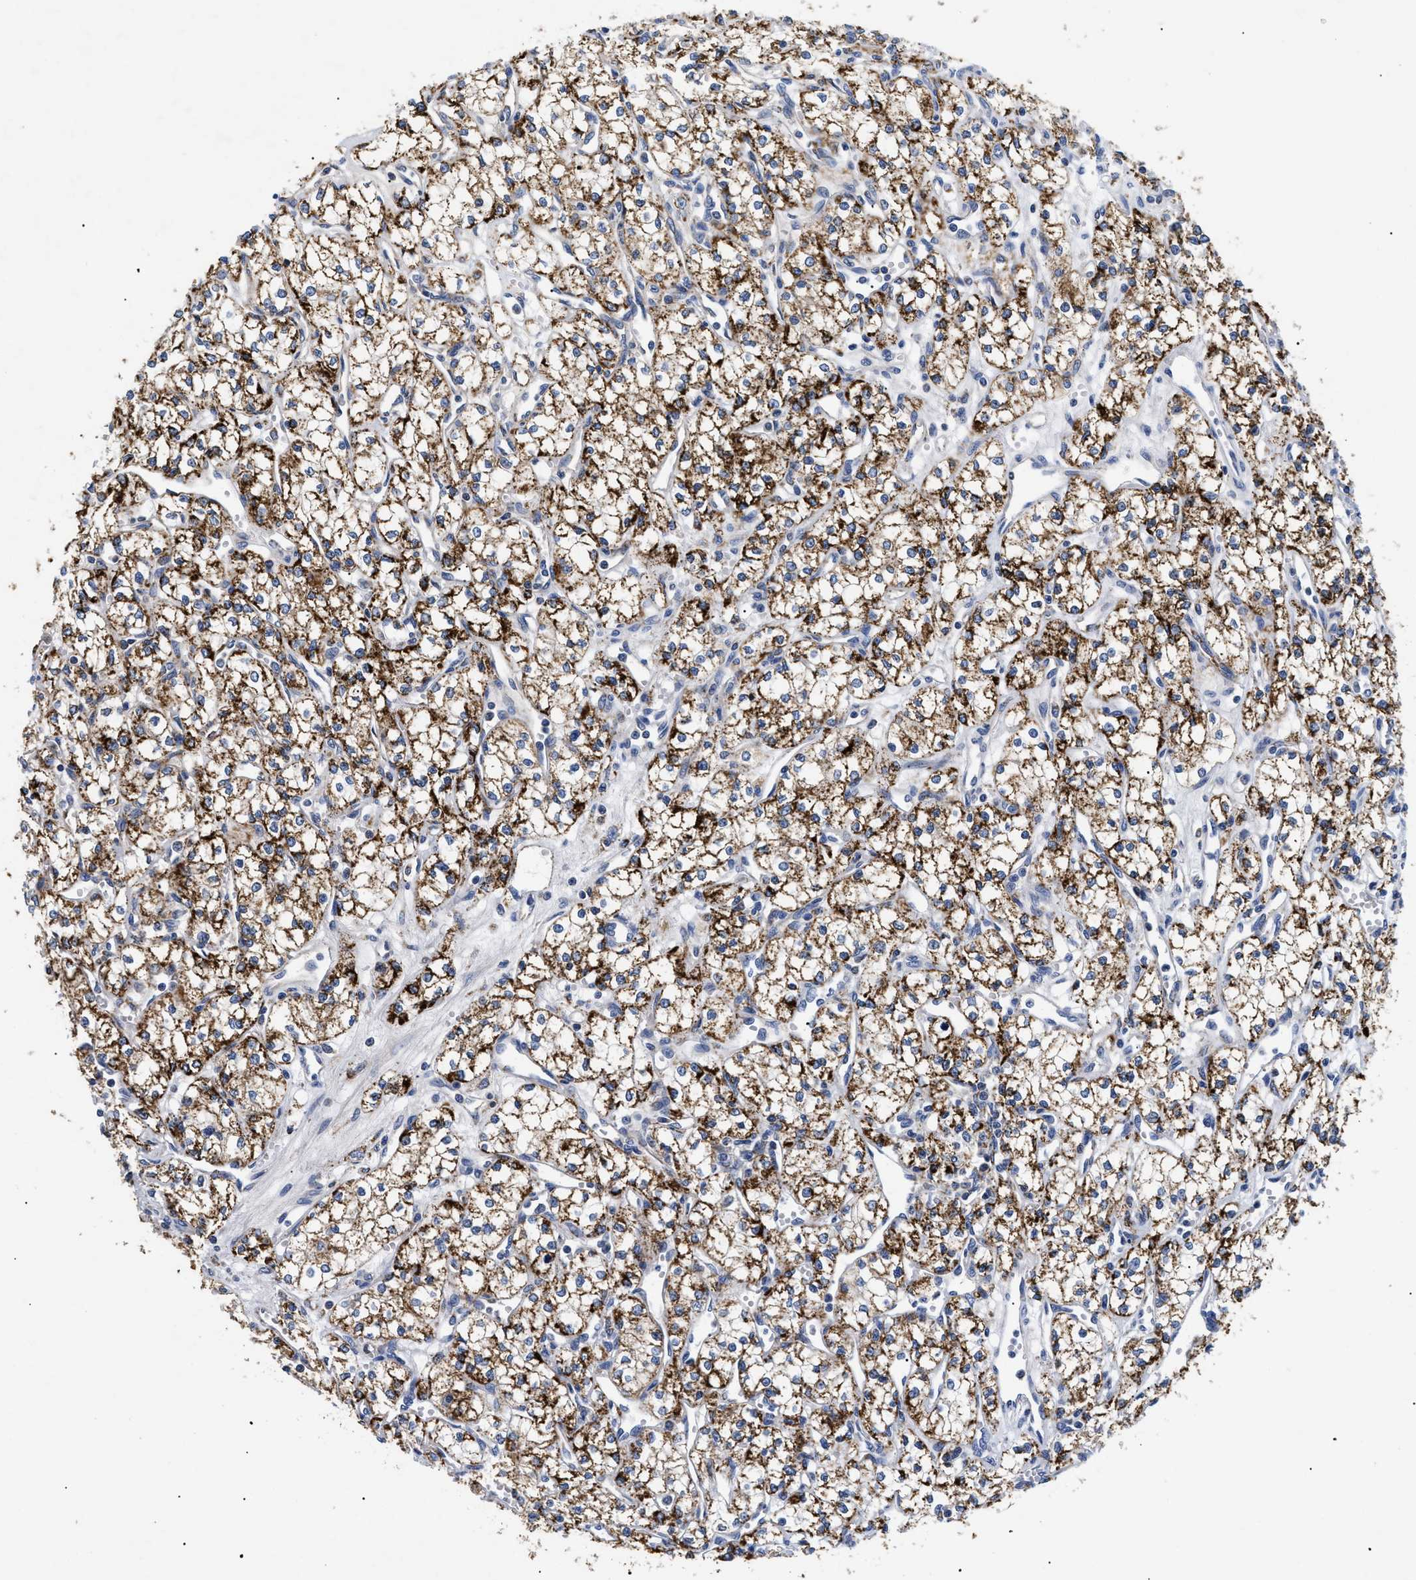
{"staining": {"intensity": "strong", "quantity": ">75%", "location": "cytoplasmic/membranous"}, "tissue": "renal cancer", "cell_type": "Tumor cells", "image_type": "cancer", "snomed": [{"axis": "morphology", "description": "Adenocarcinoma, NOS"}, {"axis": "topography", "description": "Kidney"}], "caption": "IHC micrograph of neoplastic tissue: human renal cancer stained using immunohistochemistry (IHC) displays high levels of strong protein expression localized specifically in the cytoplasmic/membranous of tumor cells, appearing as a cytoplasmic/membranous brown color.", "gene": "GPR149", "patient": {"sex": "male", "age": 59}}